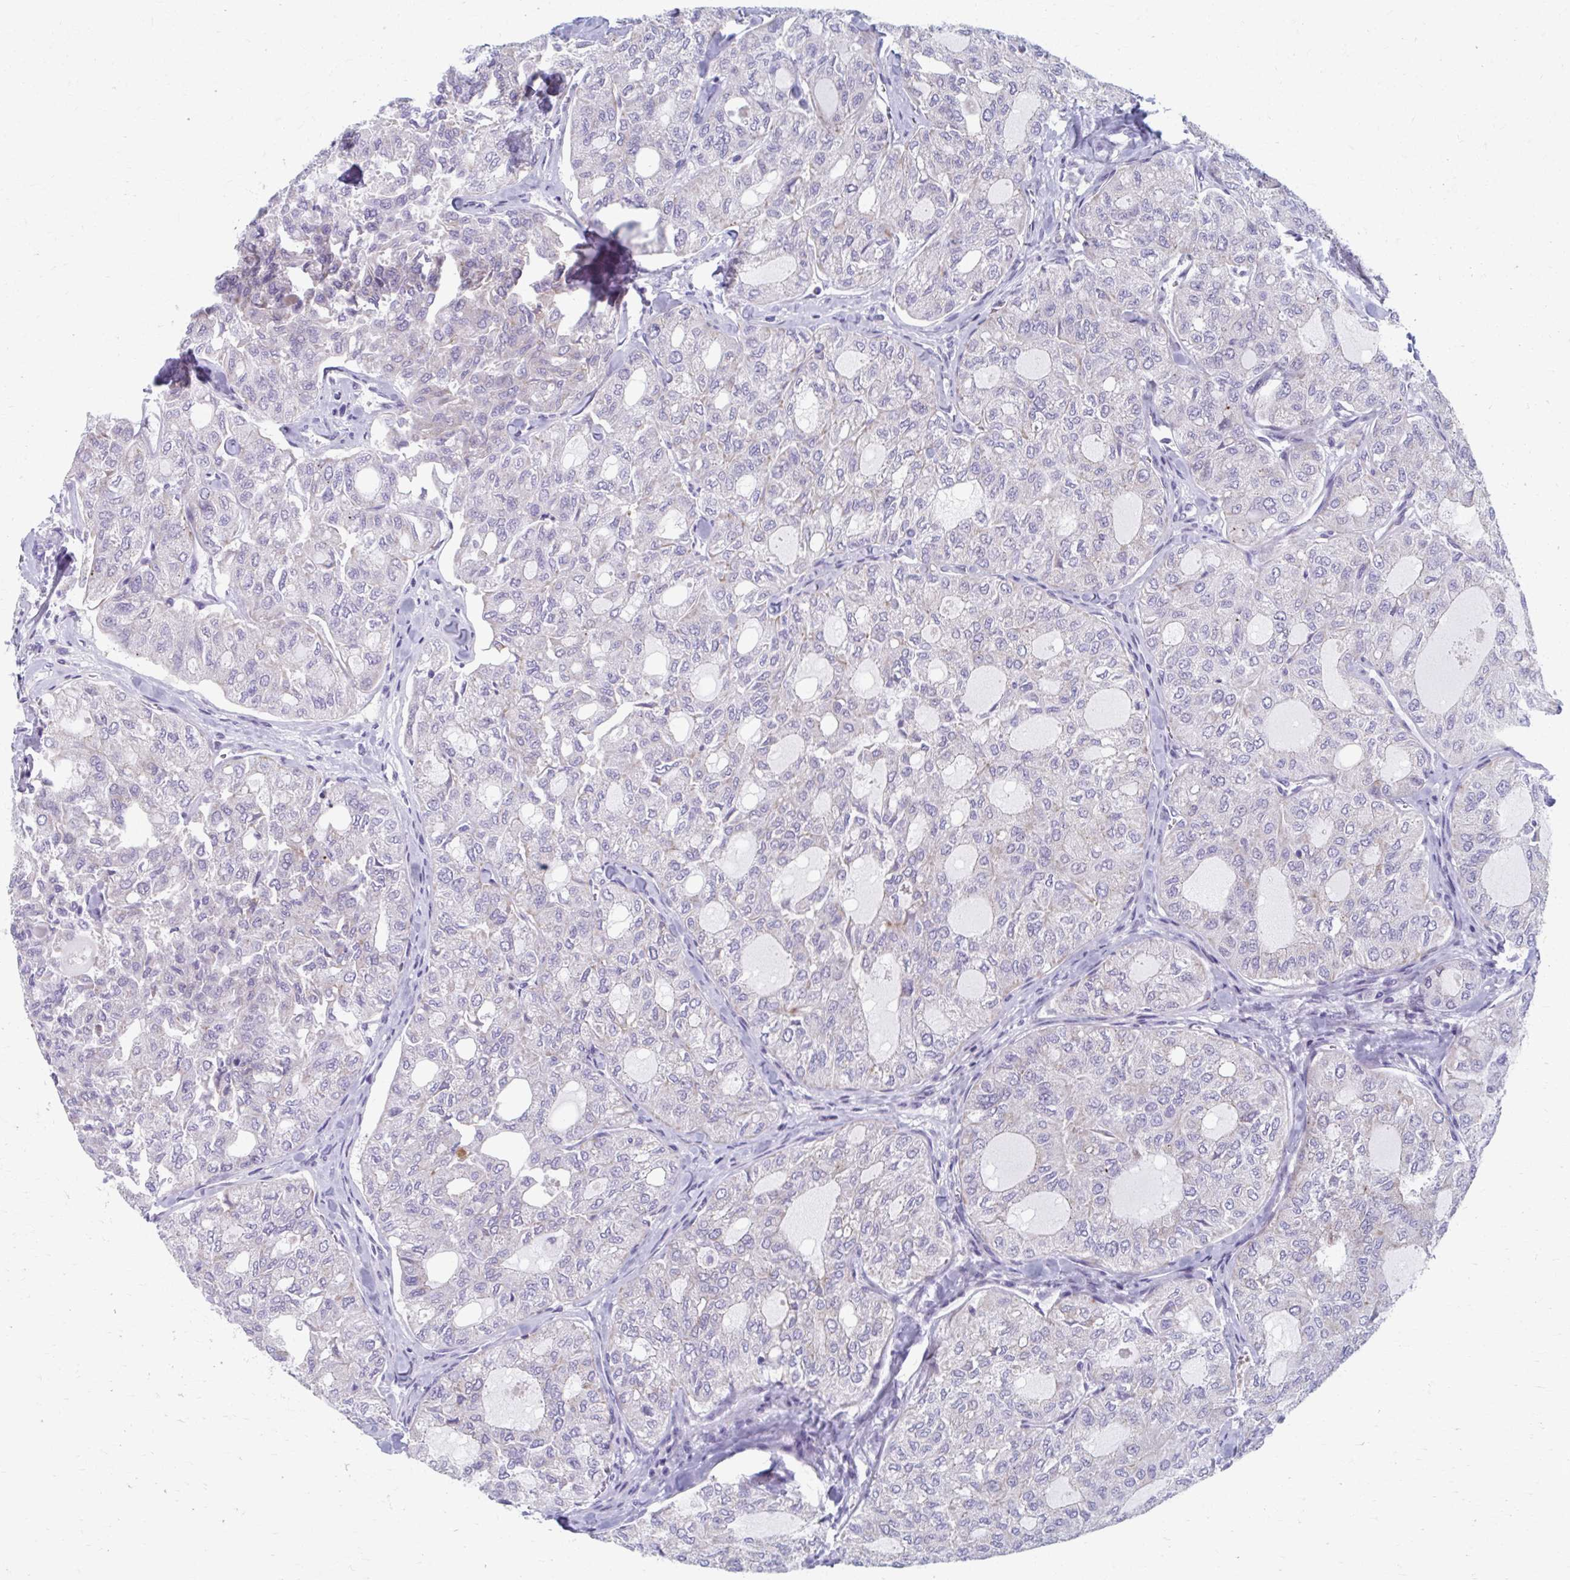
{"staining": {"intensity": "negative", "quantity": "none", "location": "none"}, "tissue": "thyroid cancer", "cell_type": "Tumor cells", "image_type": "cancer", "snomed": [{"axis": "morphology", "description": "Follicular adenoma carcinoma, NOS"}, {"axis": "topography", "description": "Thyroid gland"}], "caption": "Tumor cells show no significant expression in thyroid cancer.", "gene": "ABHD16B", "patient": {"sex": "male", "age": 75}}